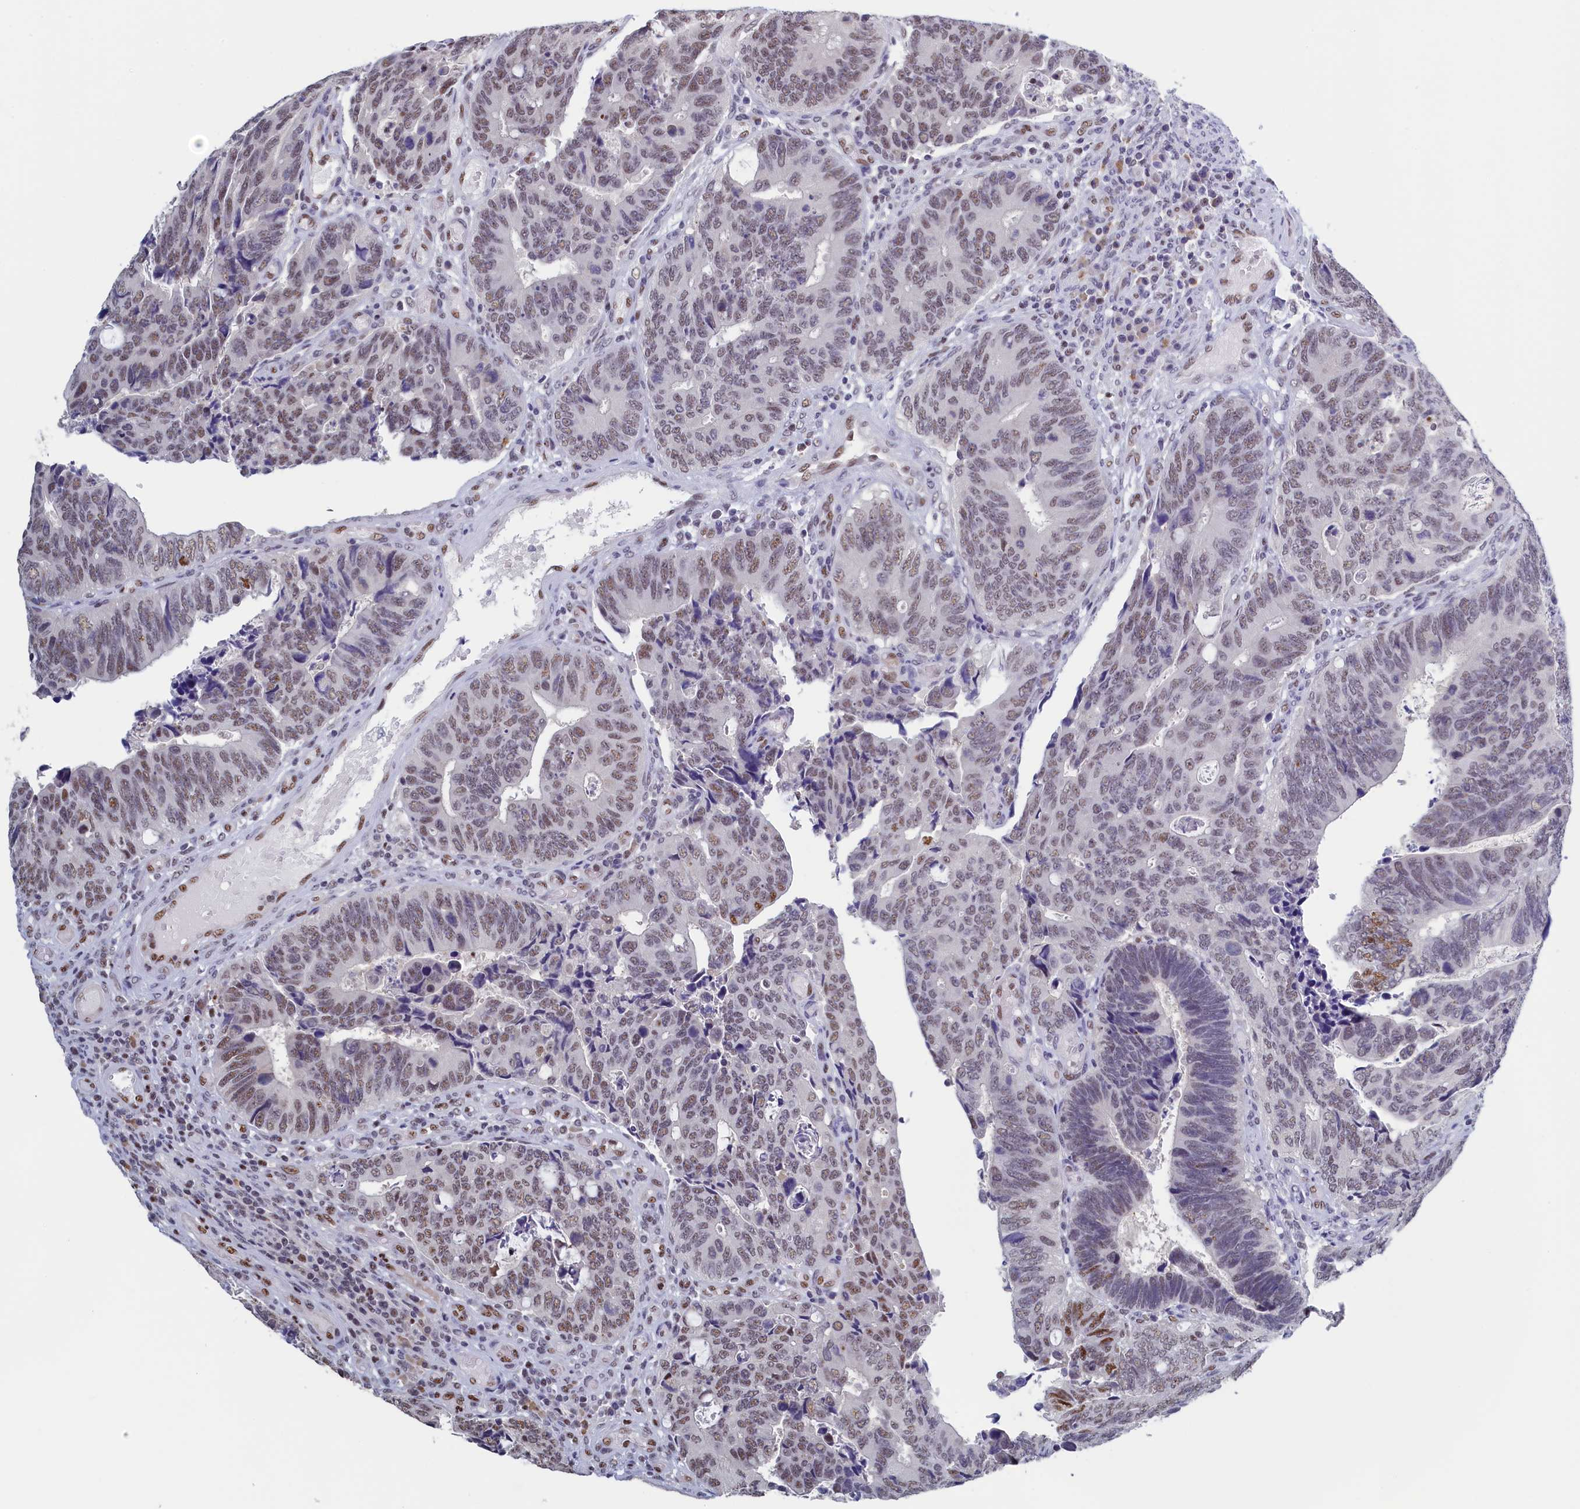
{"staining": {"intensity": "moderate", "quantity": "<25%", "location": "nuclear"}, "tissue": "colorectal cancer", "cell_type": "Tumor cells", "image_type": "cancer", "snomed": [{"axis": "morphology", "description": "Adenocarcinoma, NOS"}, {"axis": "topography", "description": "Colon"}], "caption": "High-magnification brightfield microscopy of colorectal cancer (adenocarcinoma) stained with DAB (3,3'-diaminobenzidine) (brown) and counterstained with hematoxylin (blue). tumor cells exhibit moderate nuclear positivity is identified in about<25% of cells. (Brightfield microscopy of DAB IHC at high magnification).", "gene": "MOSPD3", "patient": {"sex": "male", "age": 87}}